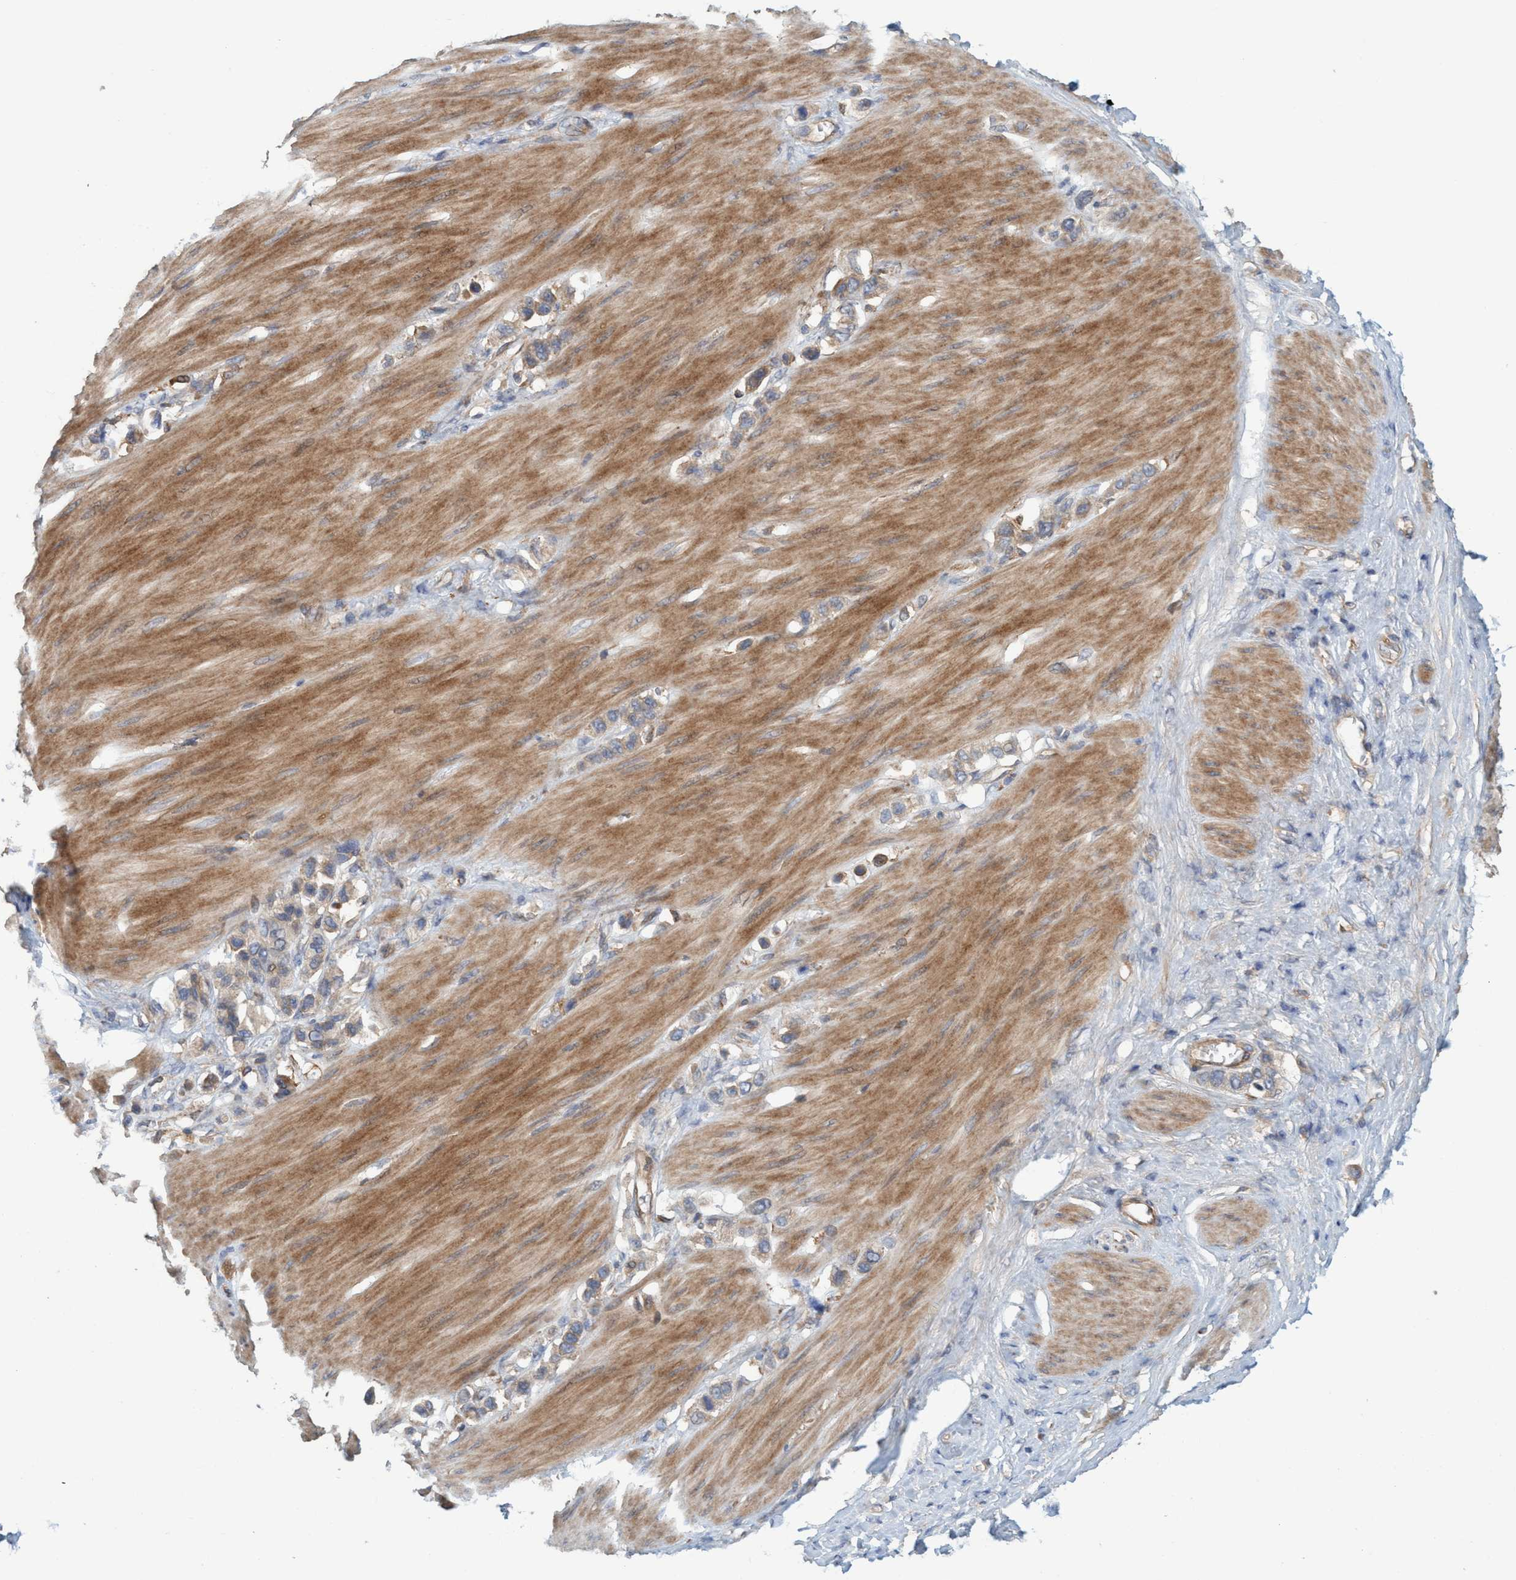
{"staining": {"intensity": "weak", "quantity": ">75%", "location": "cytoplasmic/membranous"}, "tissue": "stomach cancer", "cell_type": "Tumor cells", "image_type": "cancer", "snomed": [{"axis": "morphology", "description": "Adenocarcinoma, NOS"}, {"axis": "topography", "description": "Stomach"}], "caption": "This micrograph shows immunohistochemistry staining of human stomach cancer (adenocarcinoma), with low weak cytoplasmic/membranous positivity in about >75% of tumor cells.", "gene": "SPECC1", "patient": {"sex": "female", "age": 65}}